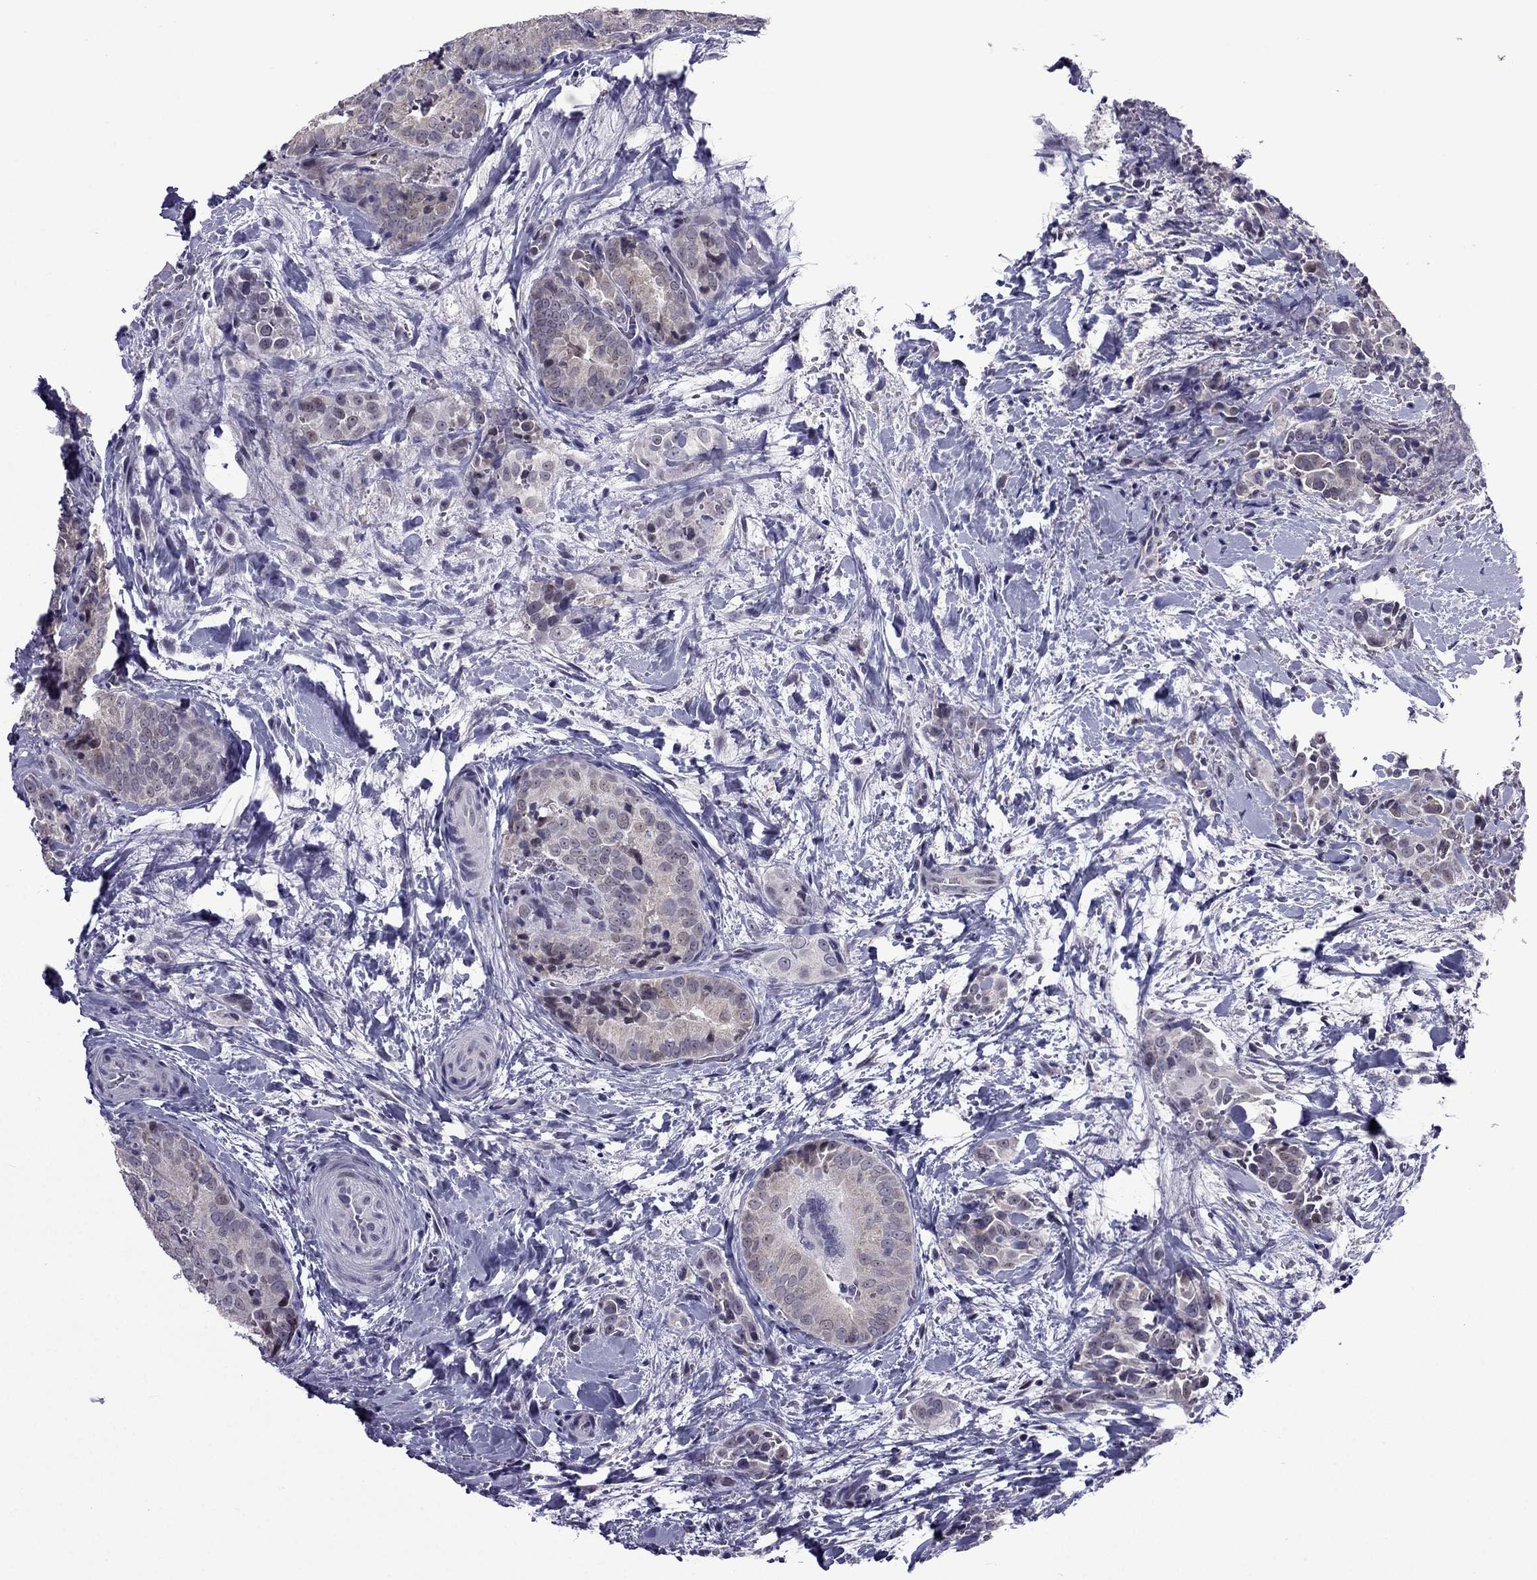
{"staining": {"intensity": "weak", "quantity": ">75%", "location": "cytoplasmic/membranous"}, "tissue": "thyroid cancer", "cell_type": "Tumor cells", "image_type": "cancer", "snomed": [{"axis": "morphology", "description": "Papillary adenocarcinoma, NOS"}, {"axis": "topography", "description": "Thyroid gland"}], "caption": "A photomicrograph of thyroid cancer stained for a protein displays weak cytoplasmic/membranous brown staining in tumor cells. (DAB = brown stain, brightfield microscopy at high magnification).", "gene": "MYBPH", "patient": {"sex": "male", "age": 61}}